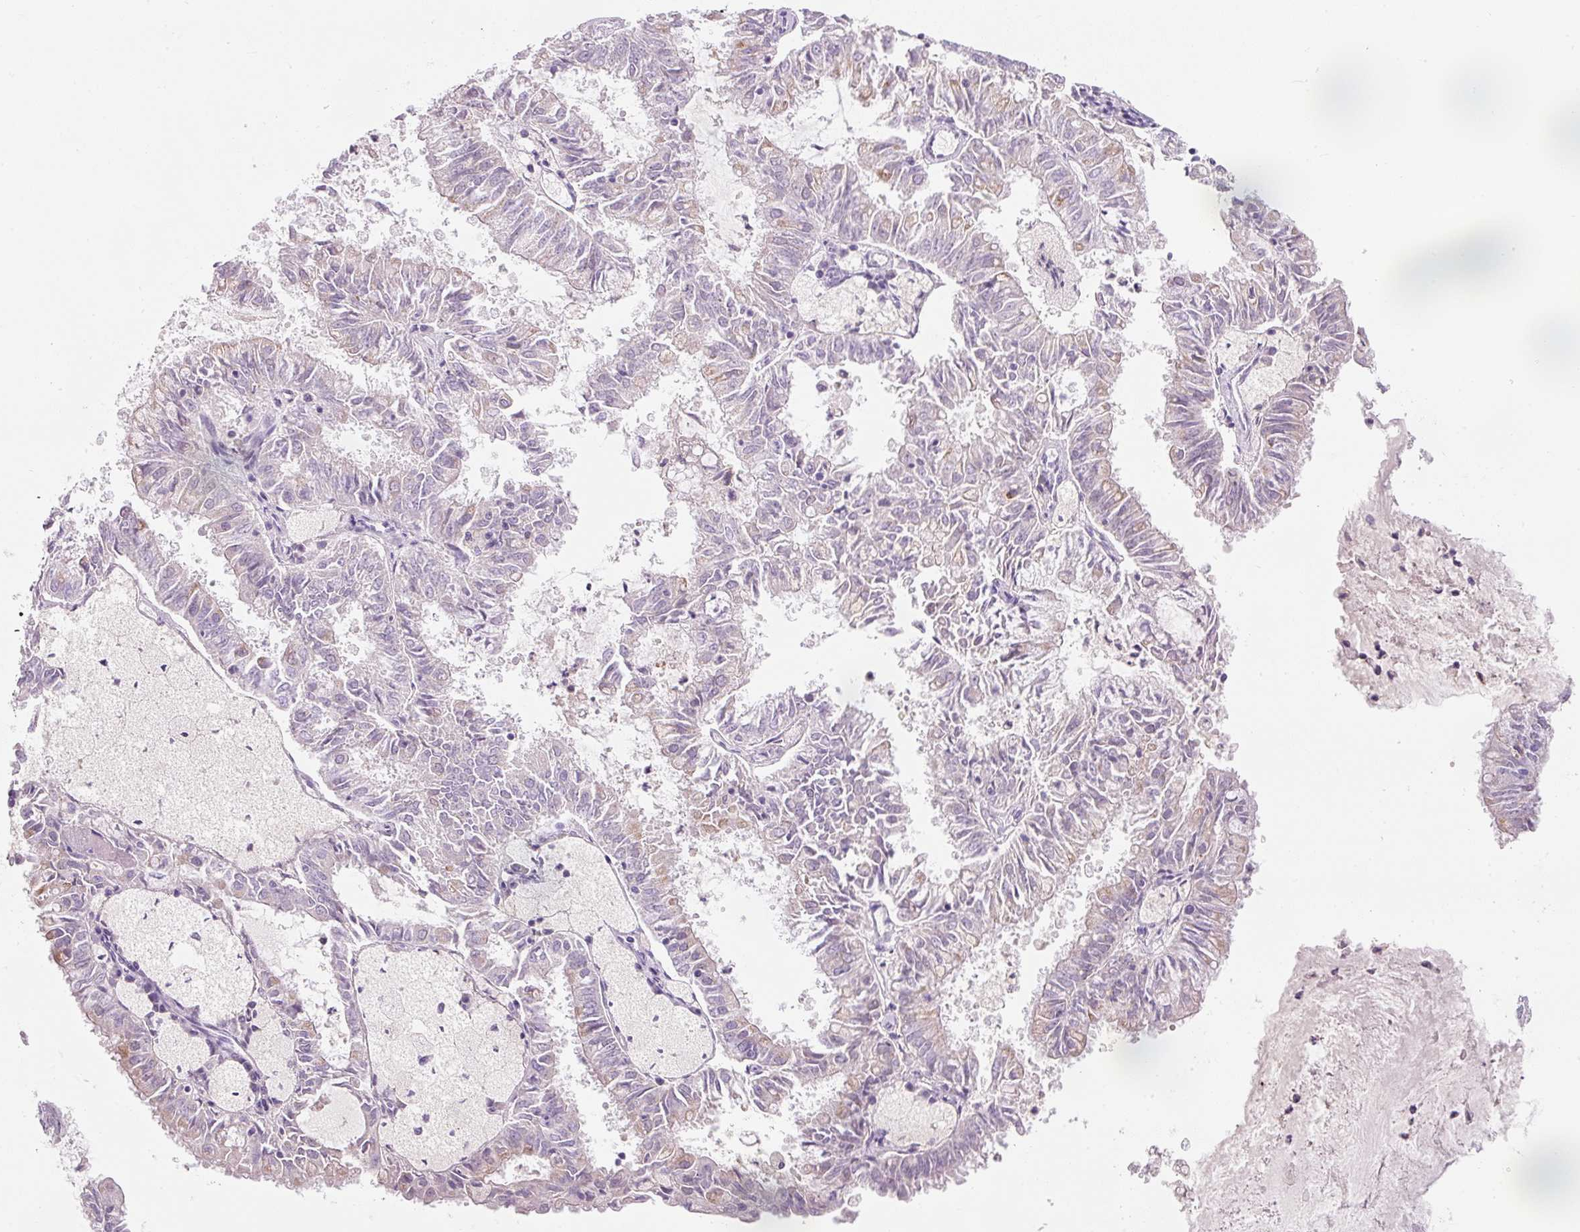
{"staining": {"intensity": "negative", "quantity": "none", "location": "none"}, "tissue": "endometrial cancer", "cell_type": "Tumor cells", "image_type": "cancer", "snomed": [{"axis": "morphology", "description": "Adenocarcinoma, NOS"}, {"axis": "topography", "description": "Endometrium"}], "caption": "Immunohistochemical staining of endometrial cancer demonstrates no significant staining in tumor cells. Brightfield microscopy of immunohistochemistry stained with DAB (brown) and hematoxylin (blue), captured at high magnification.", "gene": "DNM1", "patient": {"sex": "female", "age": 57}}